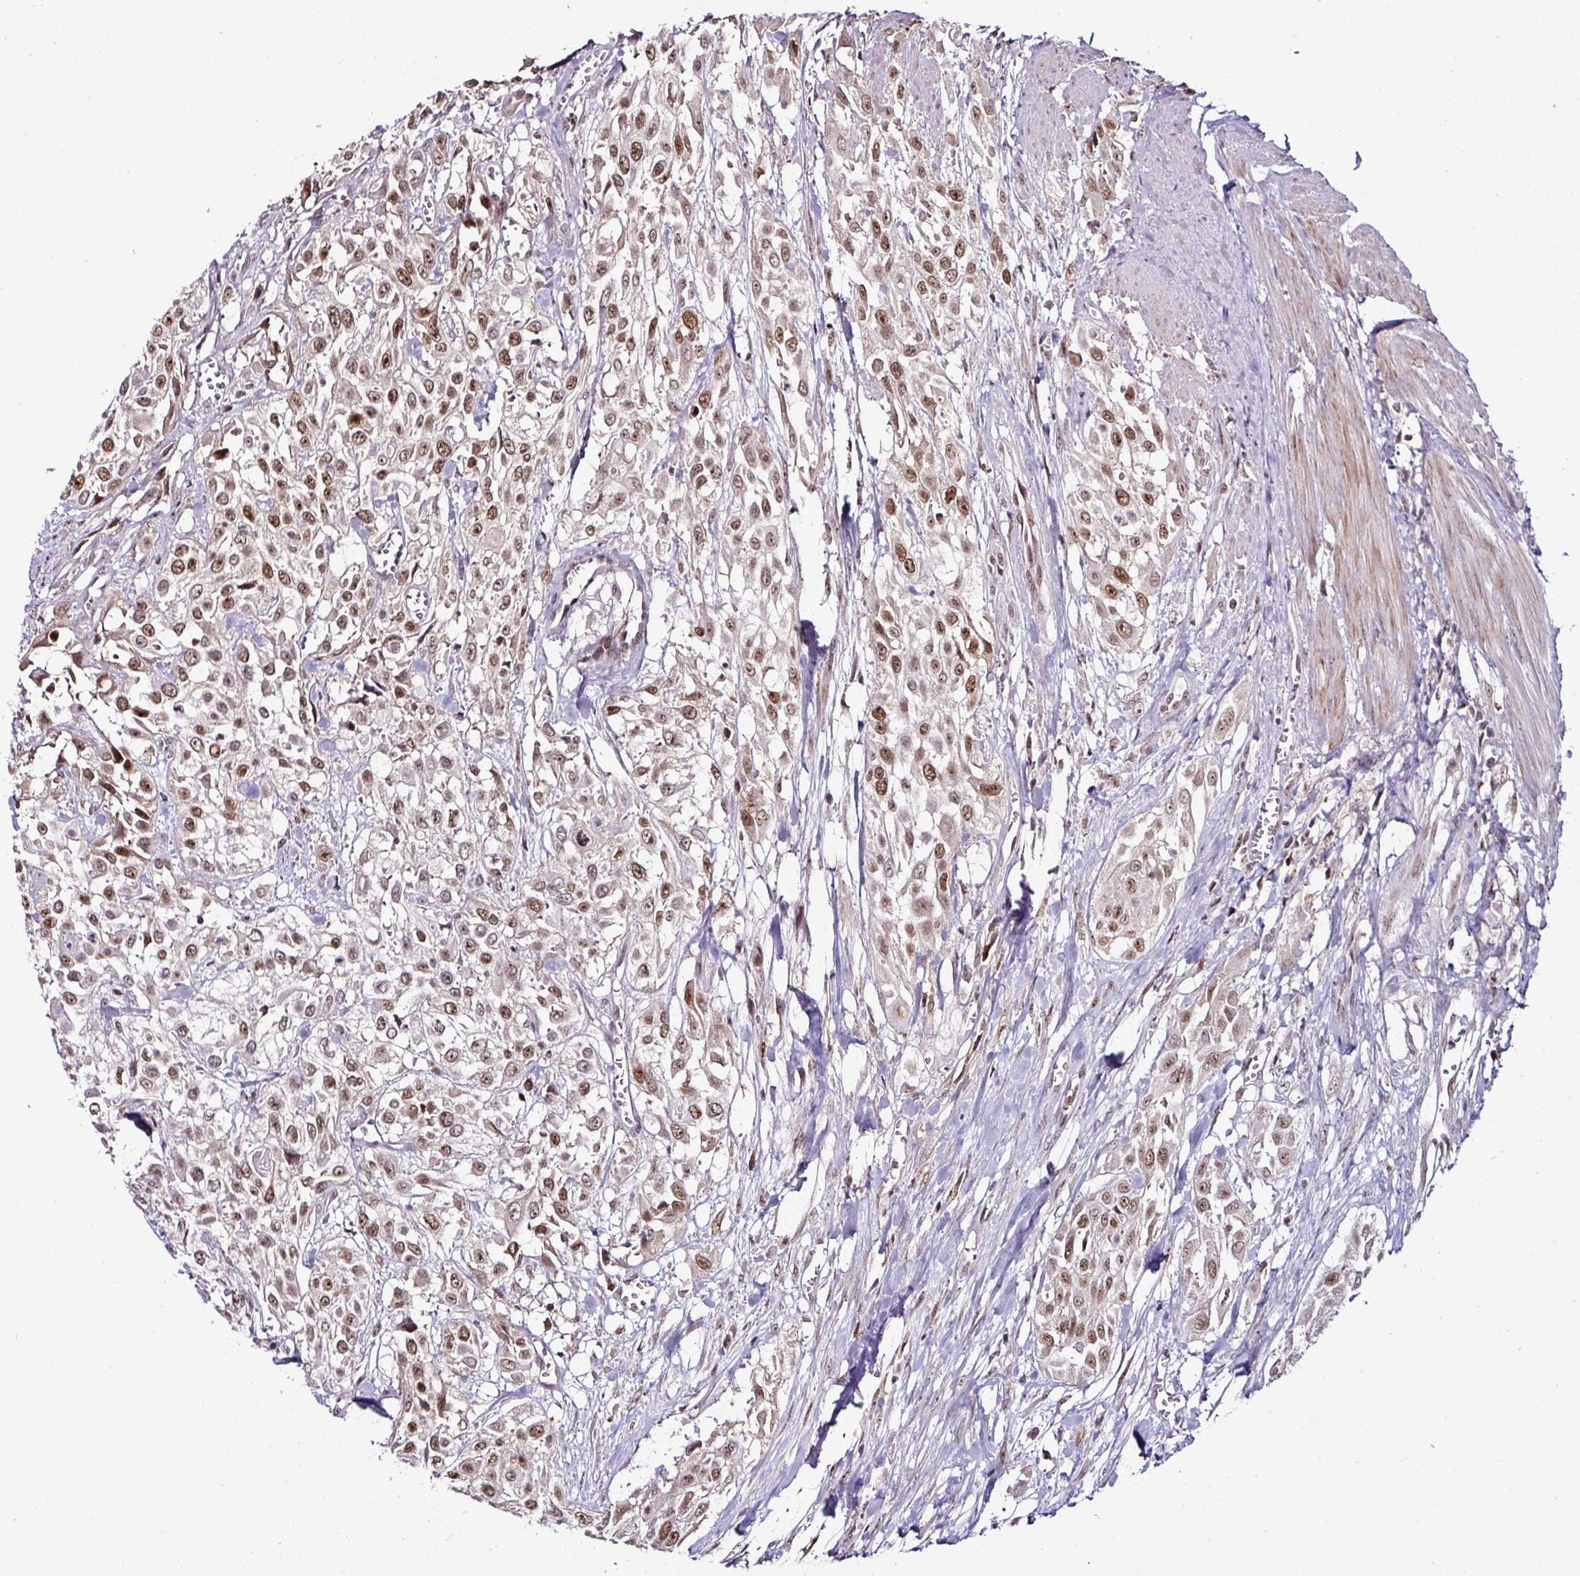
{"staining": {"intensity": "moderate", "quantity": ">75%", "location": "nuclear"}, "tissue": "urothelial cancer", "cell_type": "Tumor cells", "image_type": "cancer", "snomed": [{"axis": "morphology", "description": "Urothelial carcinoma, High grade"}, {"axis": "topography", "description": "Urinary bladder"}], "caption": "Tumor cells show medium levels of moderate nuclear expression in about >75% of cells in human high-grade urothelial carcinoma.", "gene": "KLF16", "patient": {"sex": "male", "age": 57}}